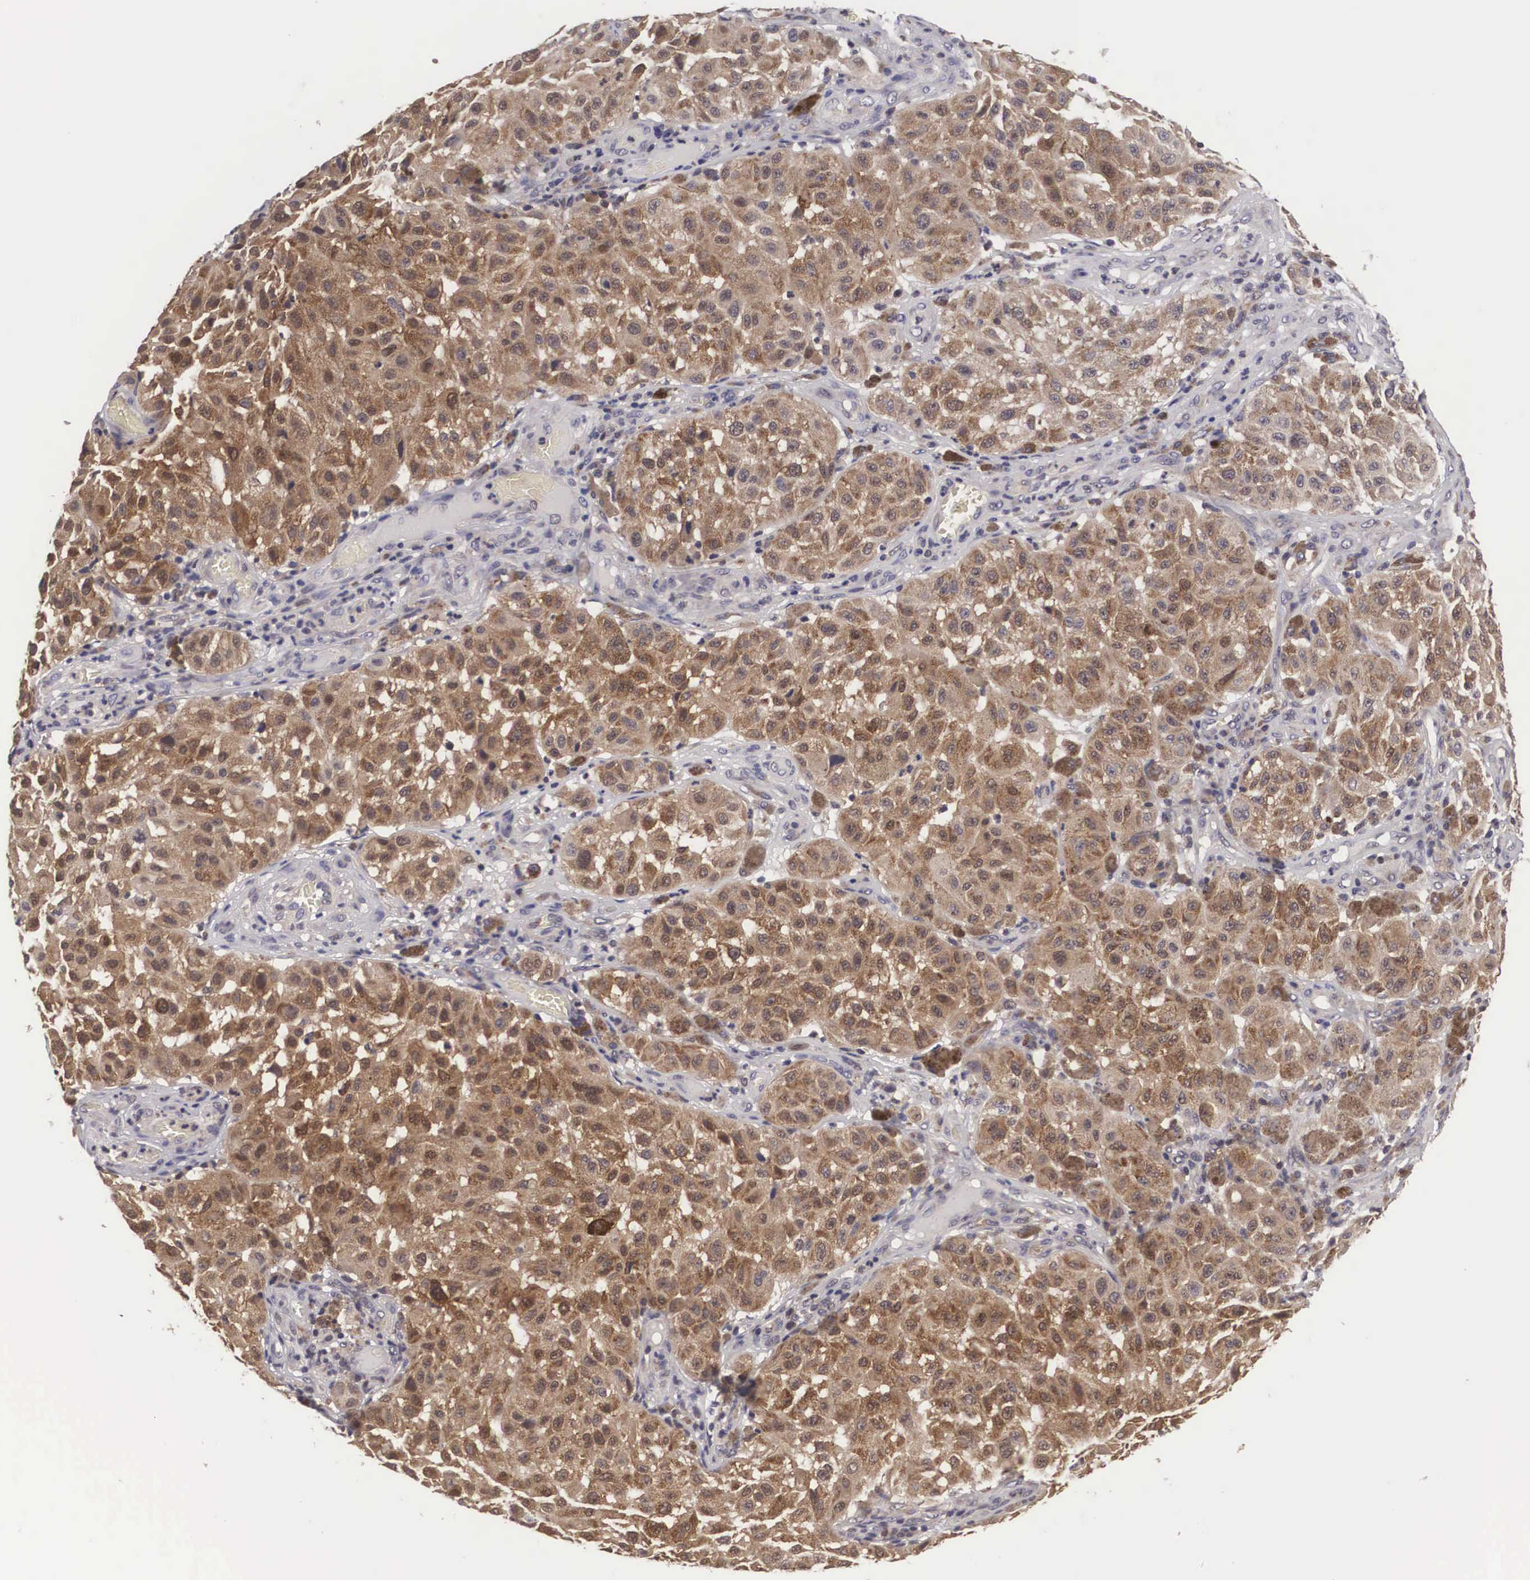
{"staining": {"intensity": "moderate", "quantity": ">75%", "location": "cytoplasmic/membranous"}, "tissue": "melanoma", "cell_type": "Tumor cells", "image_type": "cancer", "snomed": [{"axis": "morphology", "description": "Malignant melanoma, NOS"}, {"axis": "topography", "description": "Skin"}], "caption": "Immunohistochemistry of human malignant melanoma reveals medium levels of moderate cytoplasmic/membranous positivity in about >75% of tumor cells.", "gene": "ADSL", "patient": {"sex": "female", "age": 64}}